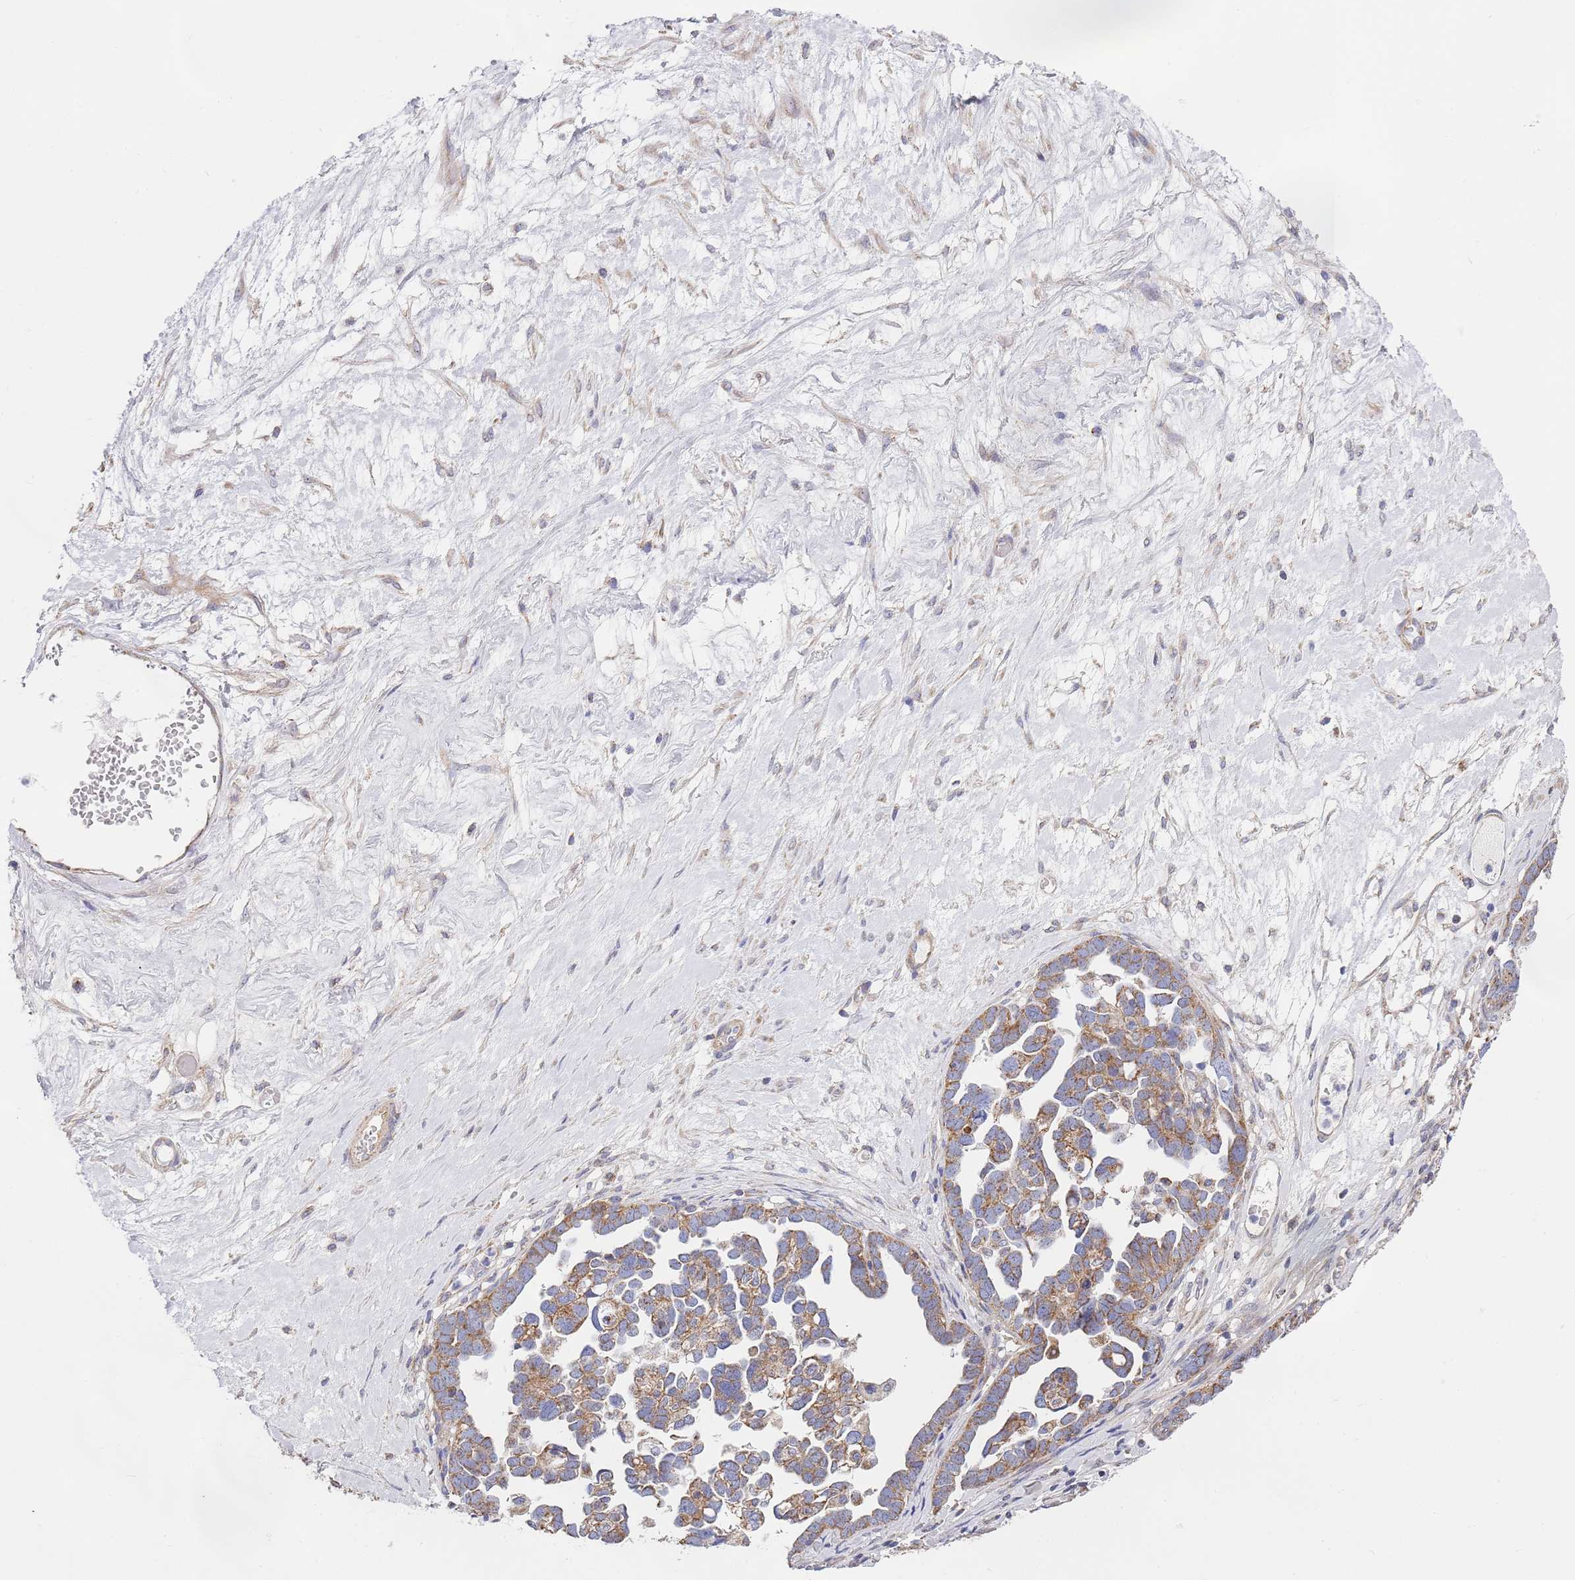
{"staining": {"intensity": "moderate", "quantity": ">75%", "location": "cytoplasmic/membranous"}, "tissue": "ovarian cancer", "cell_type": "Tumor cells", "image_type": "cancer", "snomed": [{"axis": "morphology", "description": "Cystadenocarcinoma, serous, NOS"}, {"axis": "topography", "description": "Ovary"}], "caption": "Moderate cytoplasmic/membranous positivity is present in about >75% of tumor cells in serous cystadenocarcinoma (ovarian).", "gene": "PWWP3A", "patient": {"sex": "female", "age": 54}}